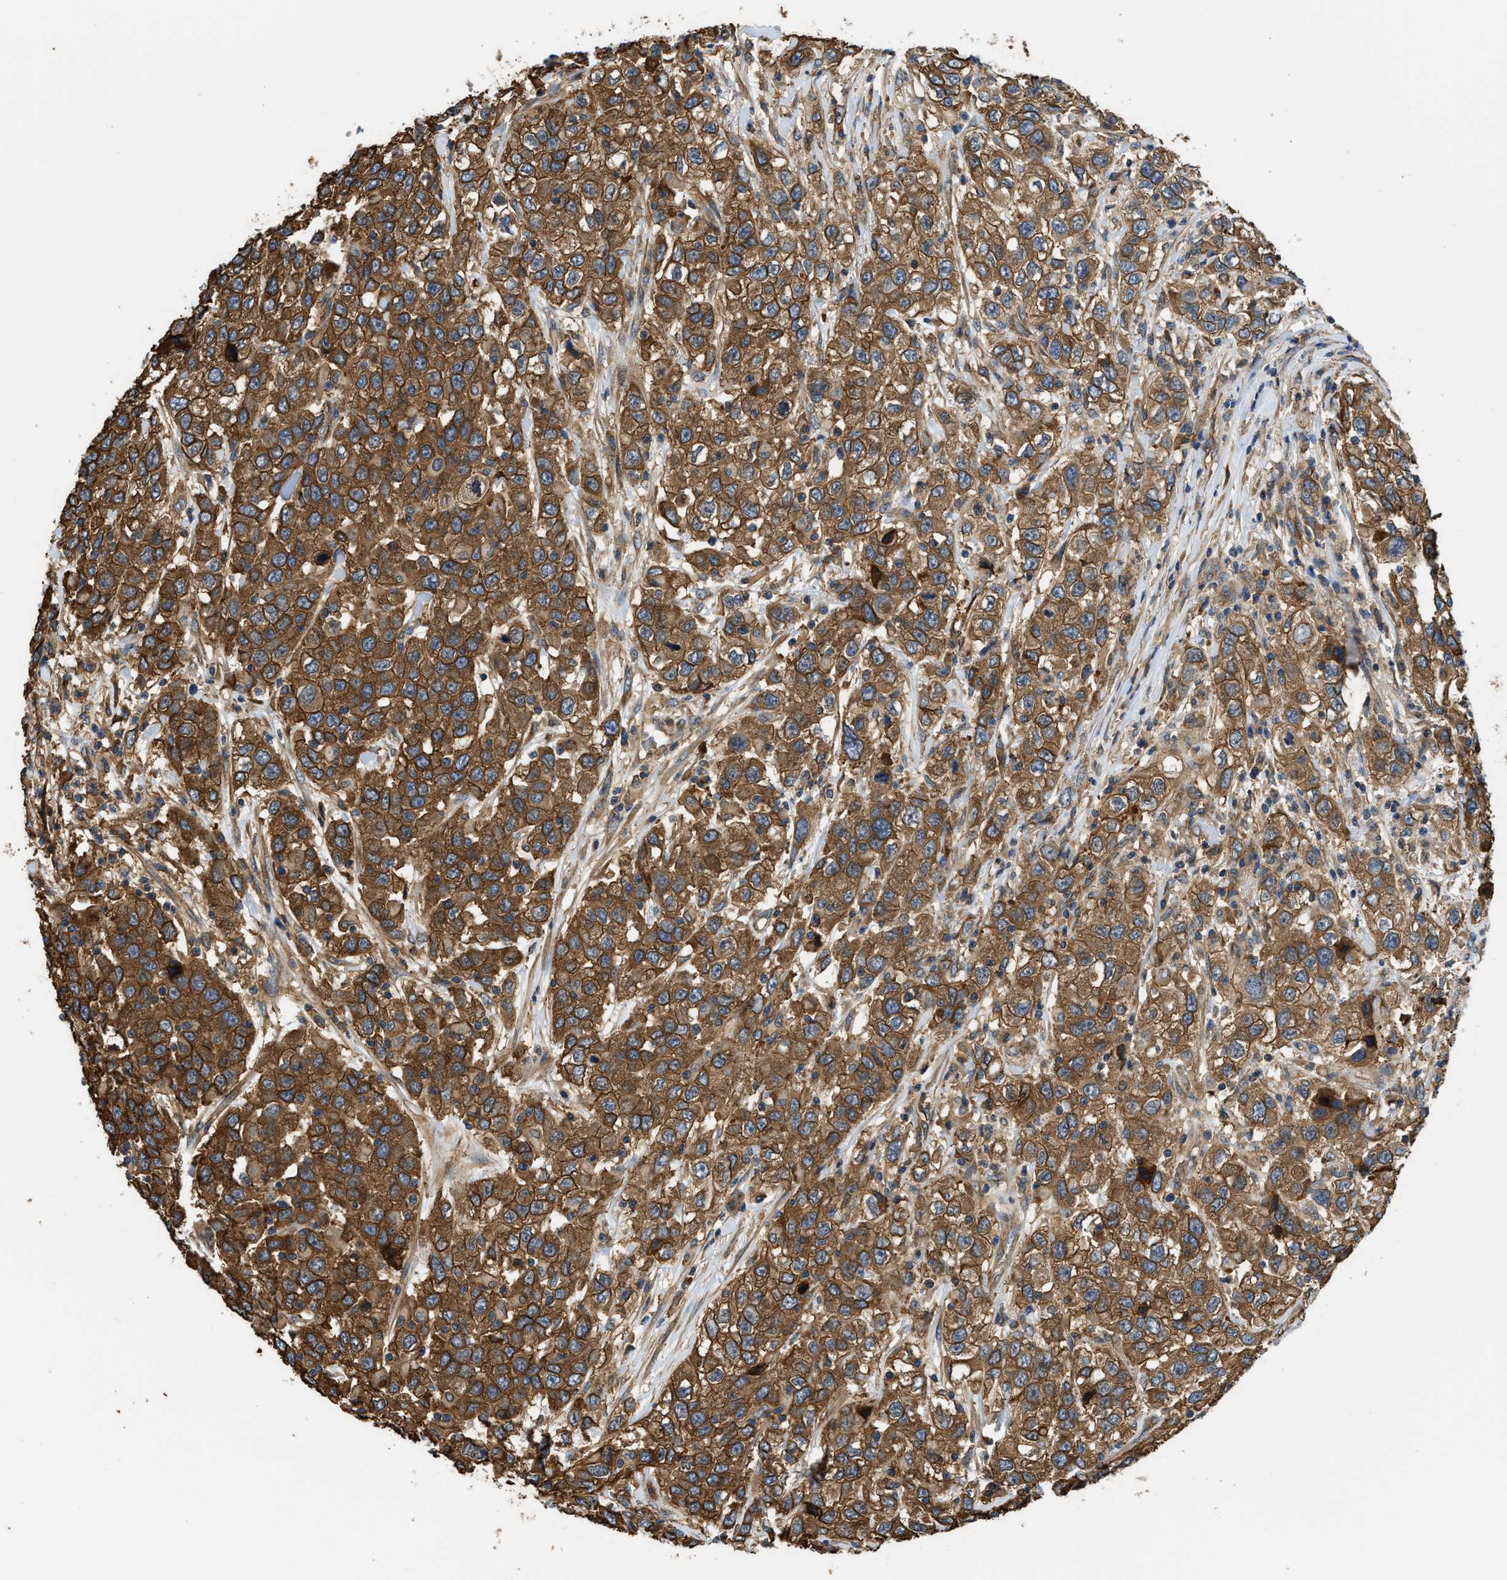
{"staining": {"intensity": "strong", "quantity": ">75%", "location": "cytoplasmic/membranous"}, "tissue": "urothelial cancer", "cell_type": "Tumor cells", "image_type": "cancer", "snomed": [{"axis": "morphology", "description": "Urothelial carcinoma, High grade"}, {"axis": "topography", "description": "Urinary bladder"}], "caption": "Protein staining reveals strong cytoplasmic/membranous staining in approximately >75% of tumor cells in urothelial cancer. Using DAB (3,3'-diaminobenzidine) (brown) and hematoxylin (blue) stains, captured at high magnification using brightfield microscopy.", "gene": "DDHD2", "patient": {"sex": "female", "age": 80}}